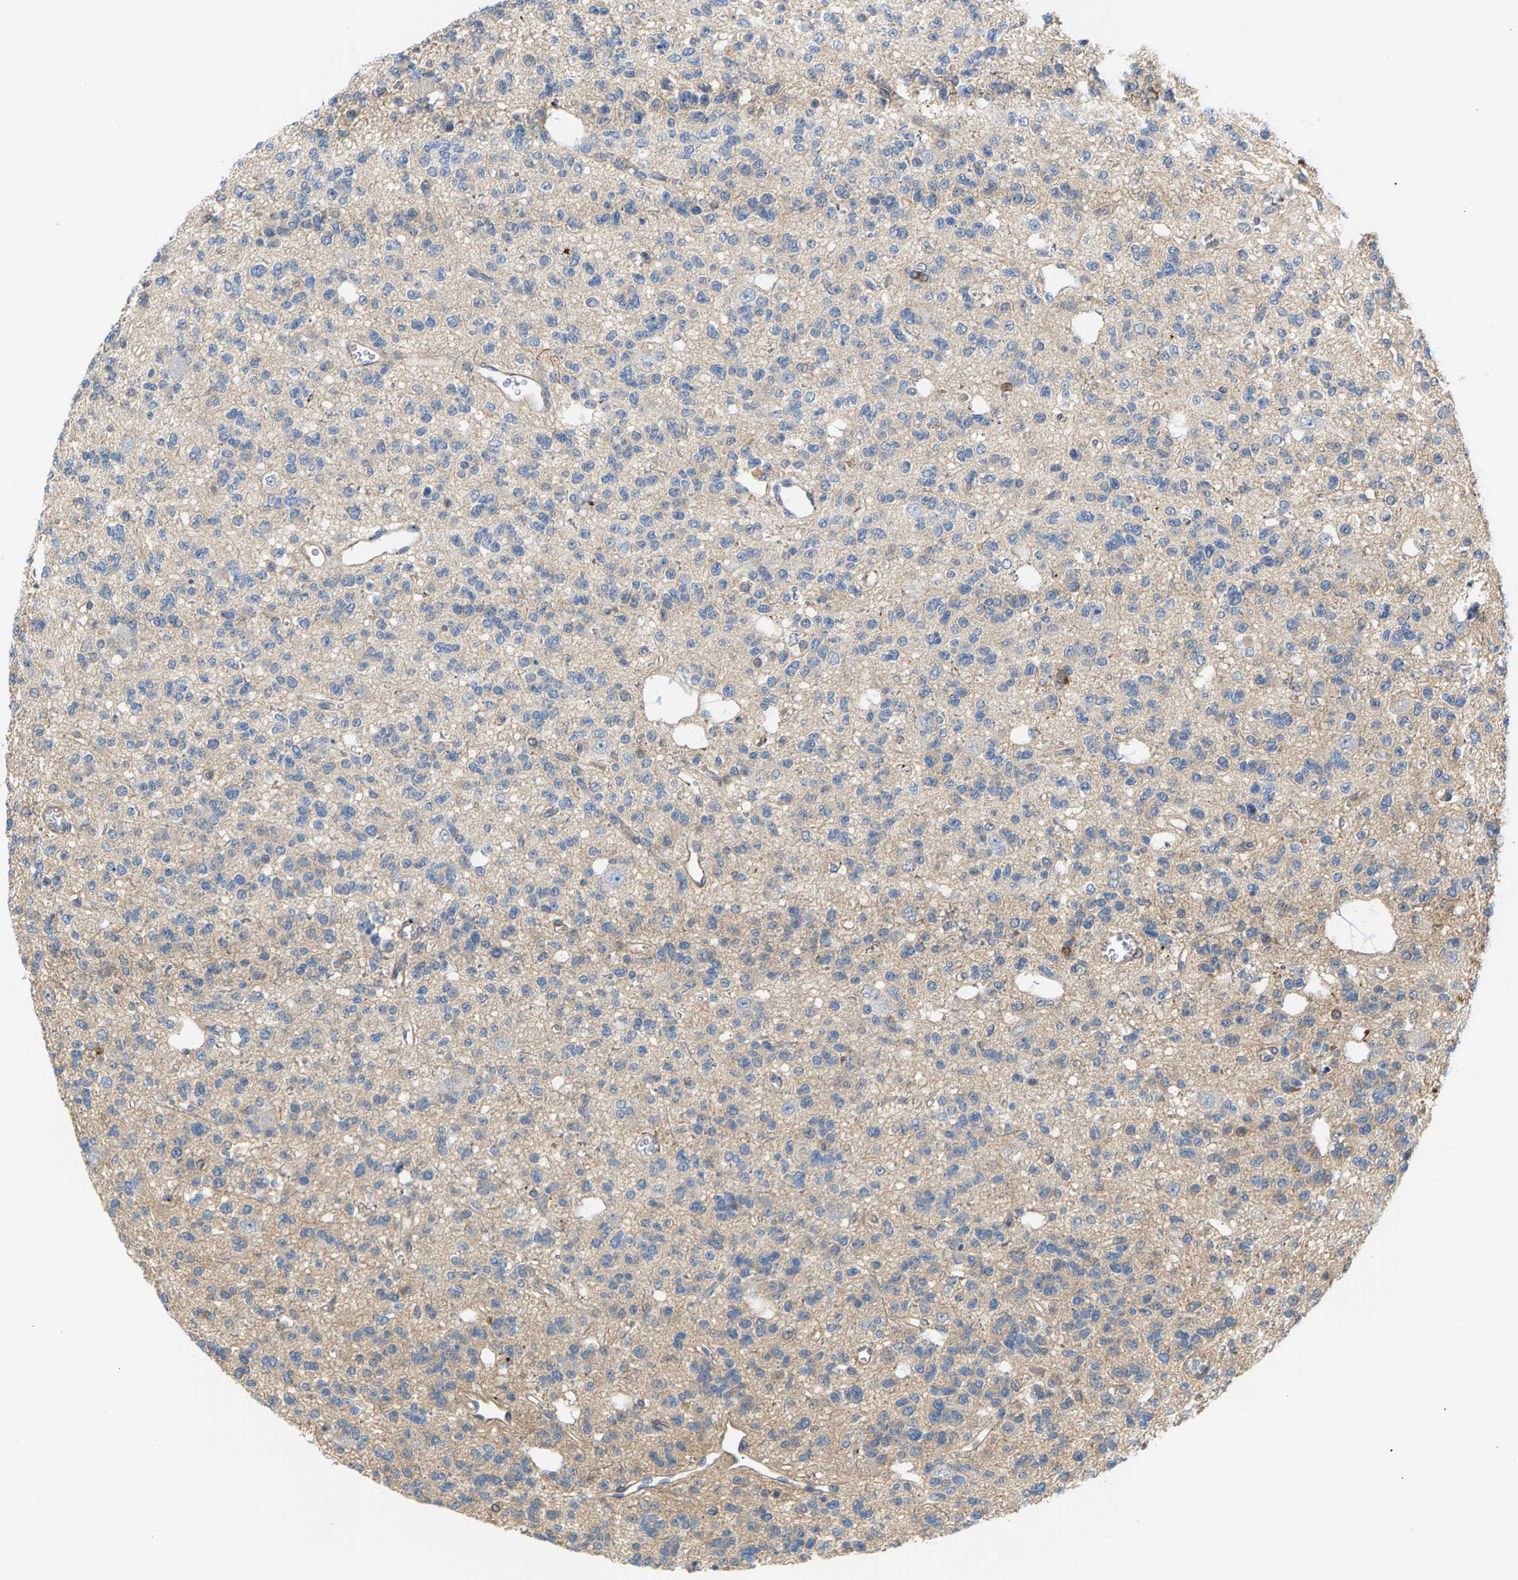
{"staining": {"intensity": "weak", "quantity": "<25%", "location": "cytoplasmic/membranous"}, "tissue": "glioma", "cell_type": "Tumor cells", "image_type": "cancer", "snomed": [{"axis": "morphology", "description": "Glioma, malignant, Low grade"}, {"axis": "topography", "description": "Brain"}], "caption": "An image of glioma stained for a protein shows no brown staining in tumor cells.", "gene": "KRTAP27-1", "patient": {"sex": "male", "age": 38}}